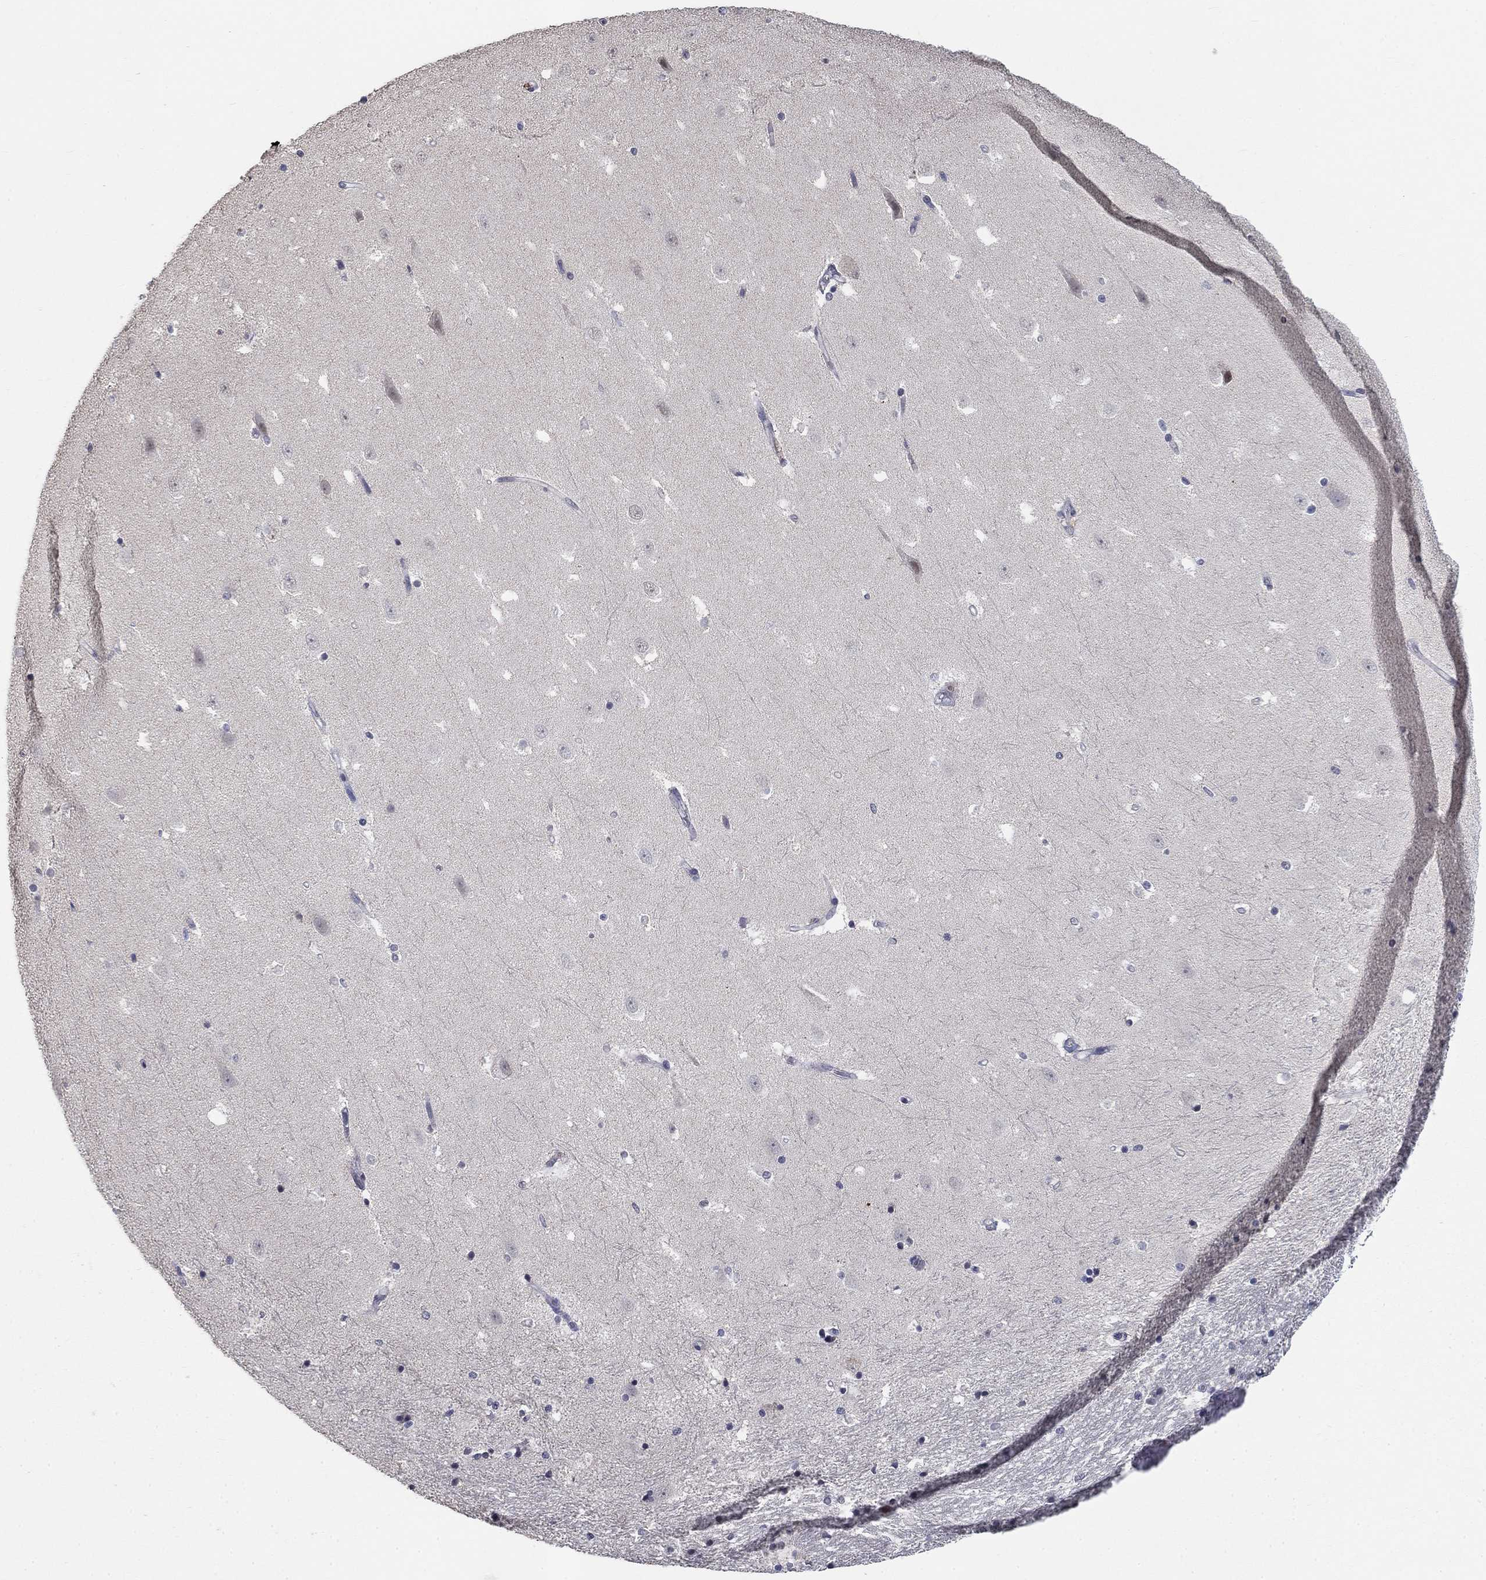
{"staining": {"intensity": "negative", "quantity": "none", "location": "none"}, "tissue": "hippocampus", "cell_type": "Glial cells", "image_type": "normal", "snomed": [{"axis": "morphology", "description": "Normal tissue, NOS"}, {"axis": "topography", "description": "Hippocampus"}], "caption": "This is a histopathology image of immunohistochemistry staining of benign hippocampus, which shows no staining in glial cells. (Stains: DAB immunohistochemistry with hematoxylin counter stain, Microscopy: brightfield microscopy at high magnification).", "gene": "SPATA33", "patient": {"sex": "male", "age": 49}}